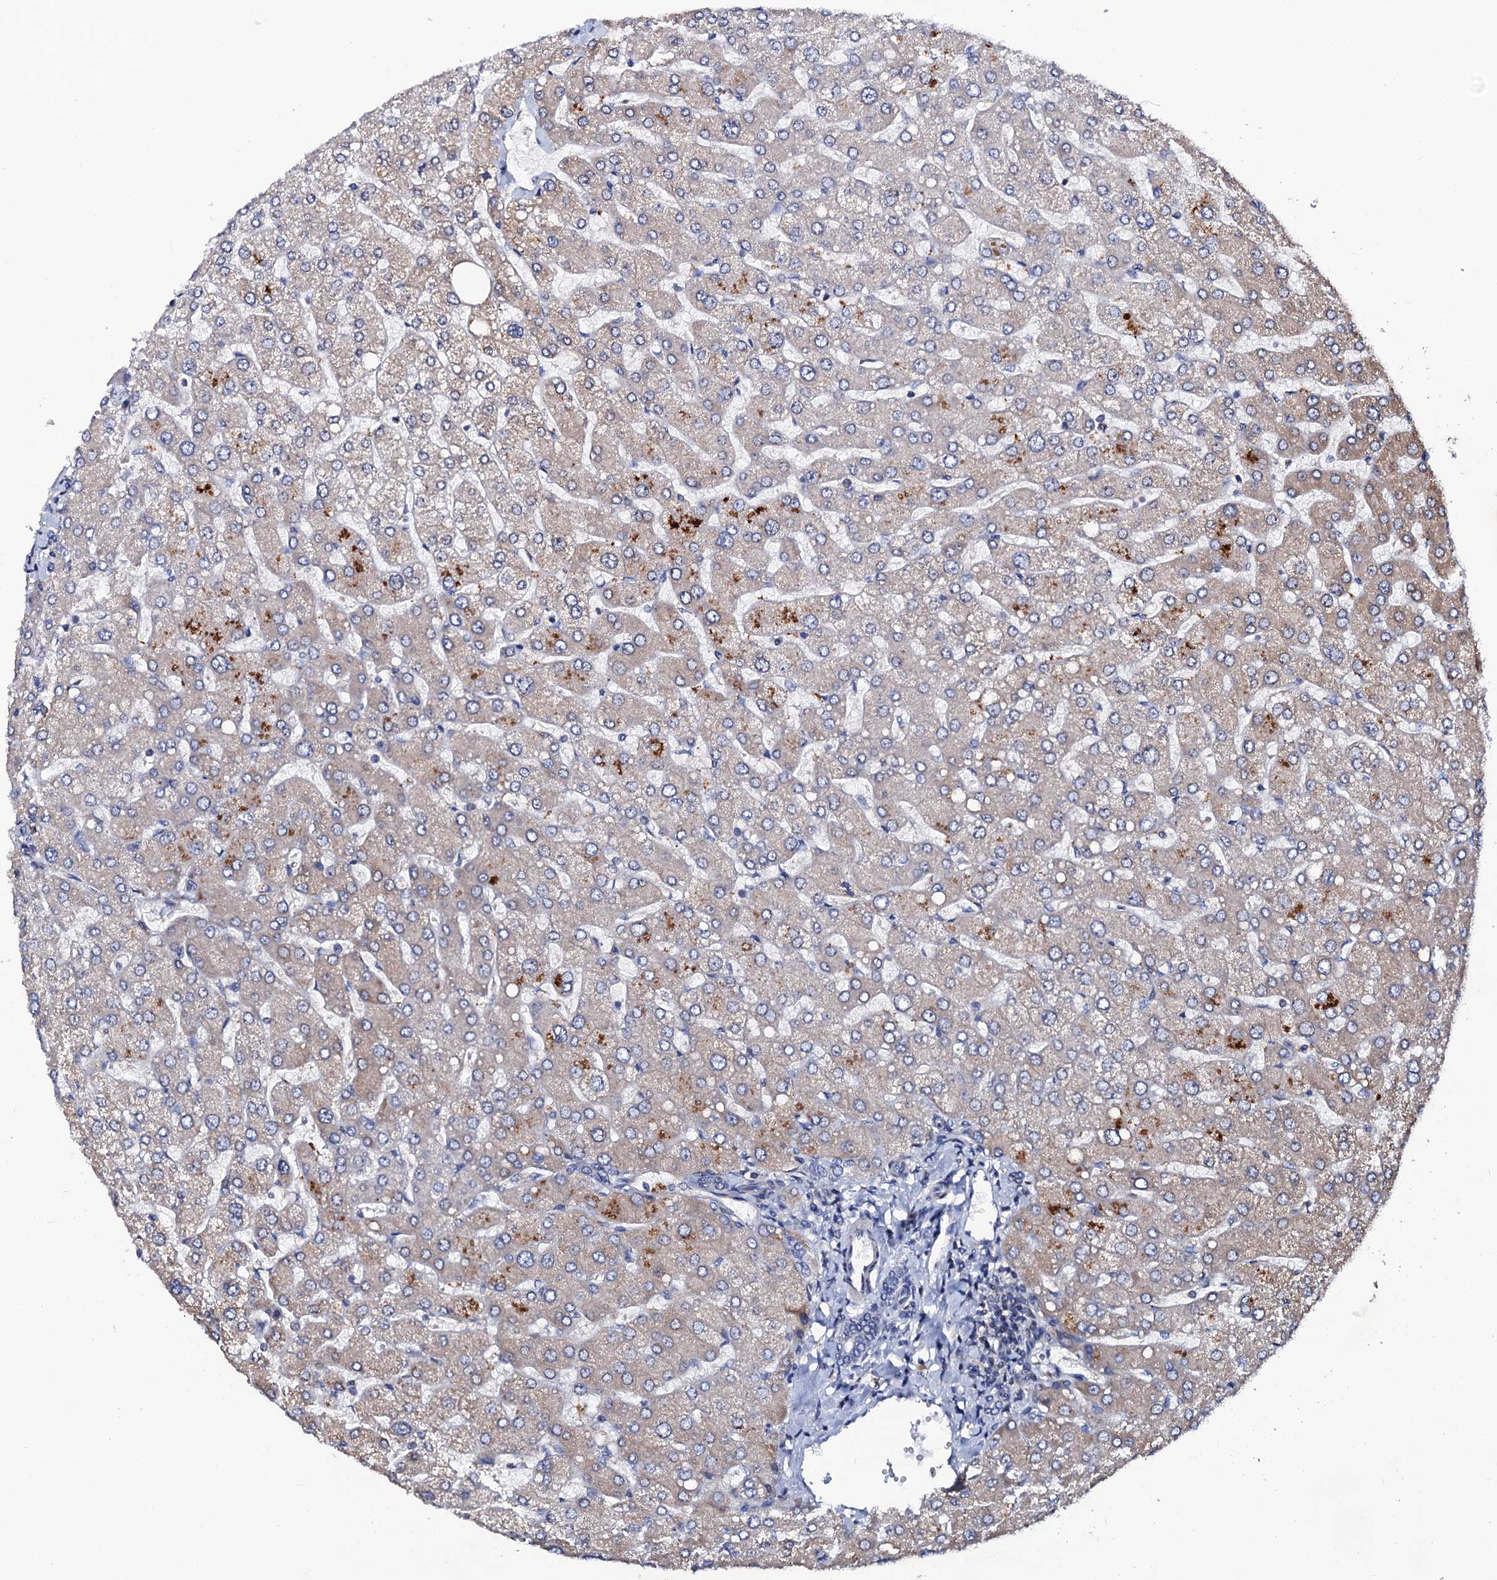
{"staining": {"intensity": "negative", "quantity": "none", "location": "none"}, "tissue": "liver", "cell_type": "Cholangiocytes", "image_type": "normal", "snomed": [{"axis": "morphology", "description": "Normal tissue, NOS"}, {"axis": "topography", "description": "Liver"}], "caption": "An immunohistochemistry image of benign liver is shown. There is no staining in cholangiocytes of liver. (Brightfield microscopy of DAB (3,3'-diaminobenzidine) immunohistochemistry (IHC) at high magnification).", "gene": "PTCD3", "patient": {"sex": "male", "age": 55}}